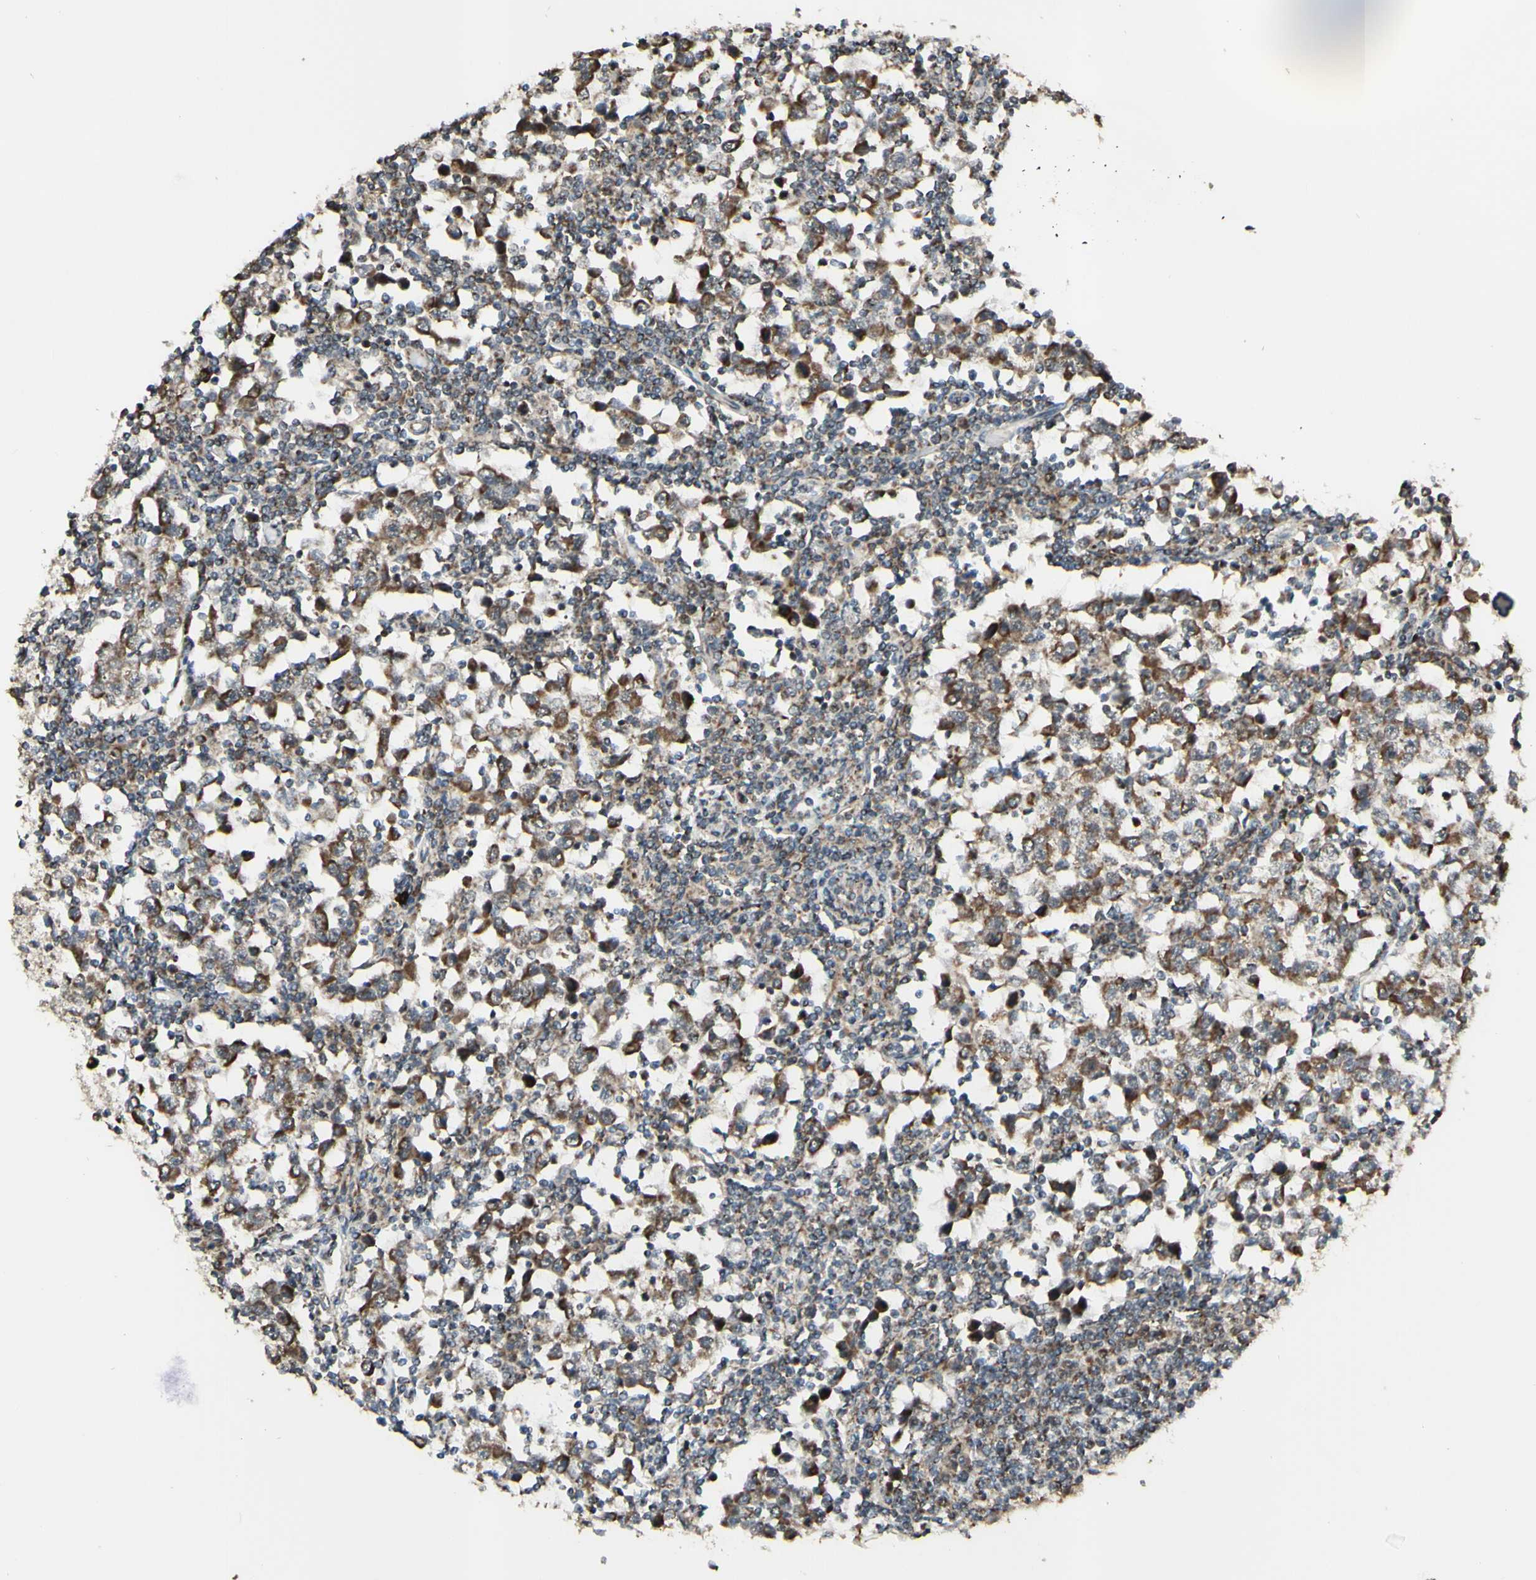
{"staining": {"intensity": "moderate", "quantity": ">75%", "location": "cytoplasmic/membranous"}, "tissue": "testis cancer", "cell_type": "Tumor cells", "image_type": "cancer", "snomed": [{"axis": "morphology", "description": "Seminoma, NOS"}, {"axis": "topography", "description": "Testis"}], "caption": "Protein staining of testis cancer (seminoma) tissue reveals moderate cytoplasmic/membranous positivity in approximately >75% of tumor cells.", "gene": "DHRS3", "patient": {"sex": "male", "age": 65}}